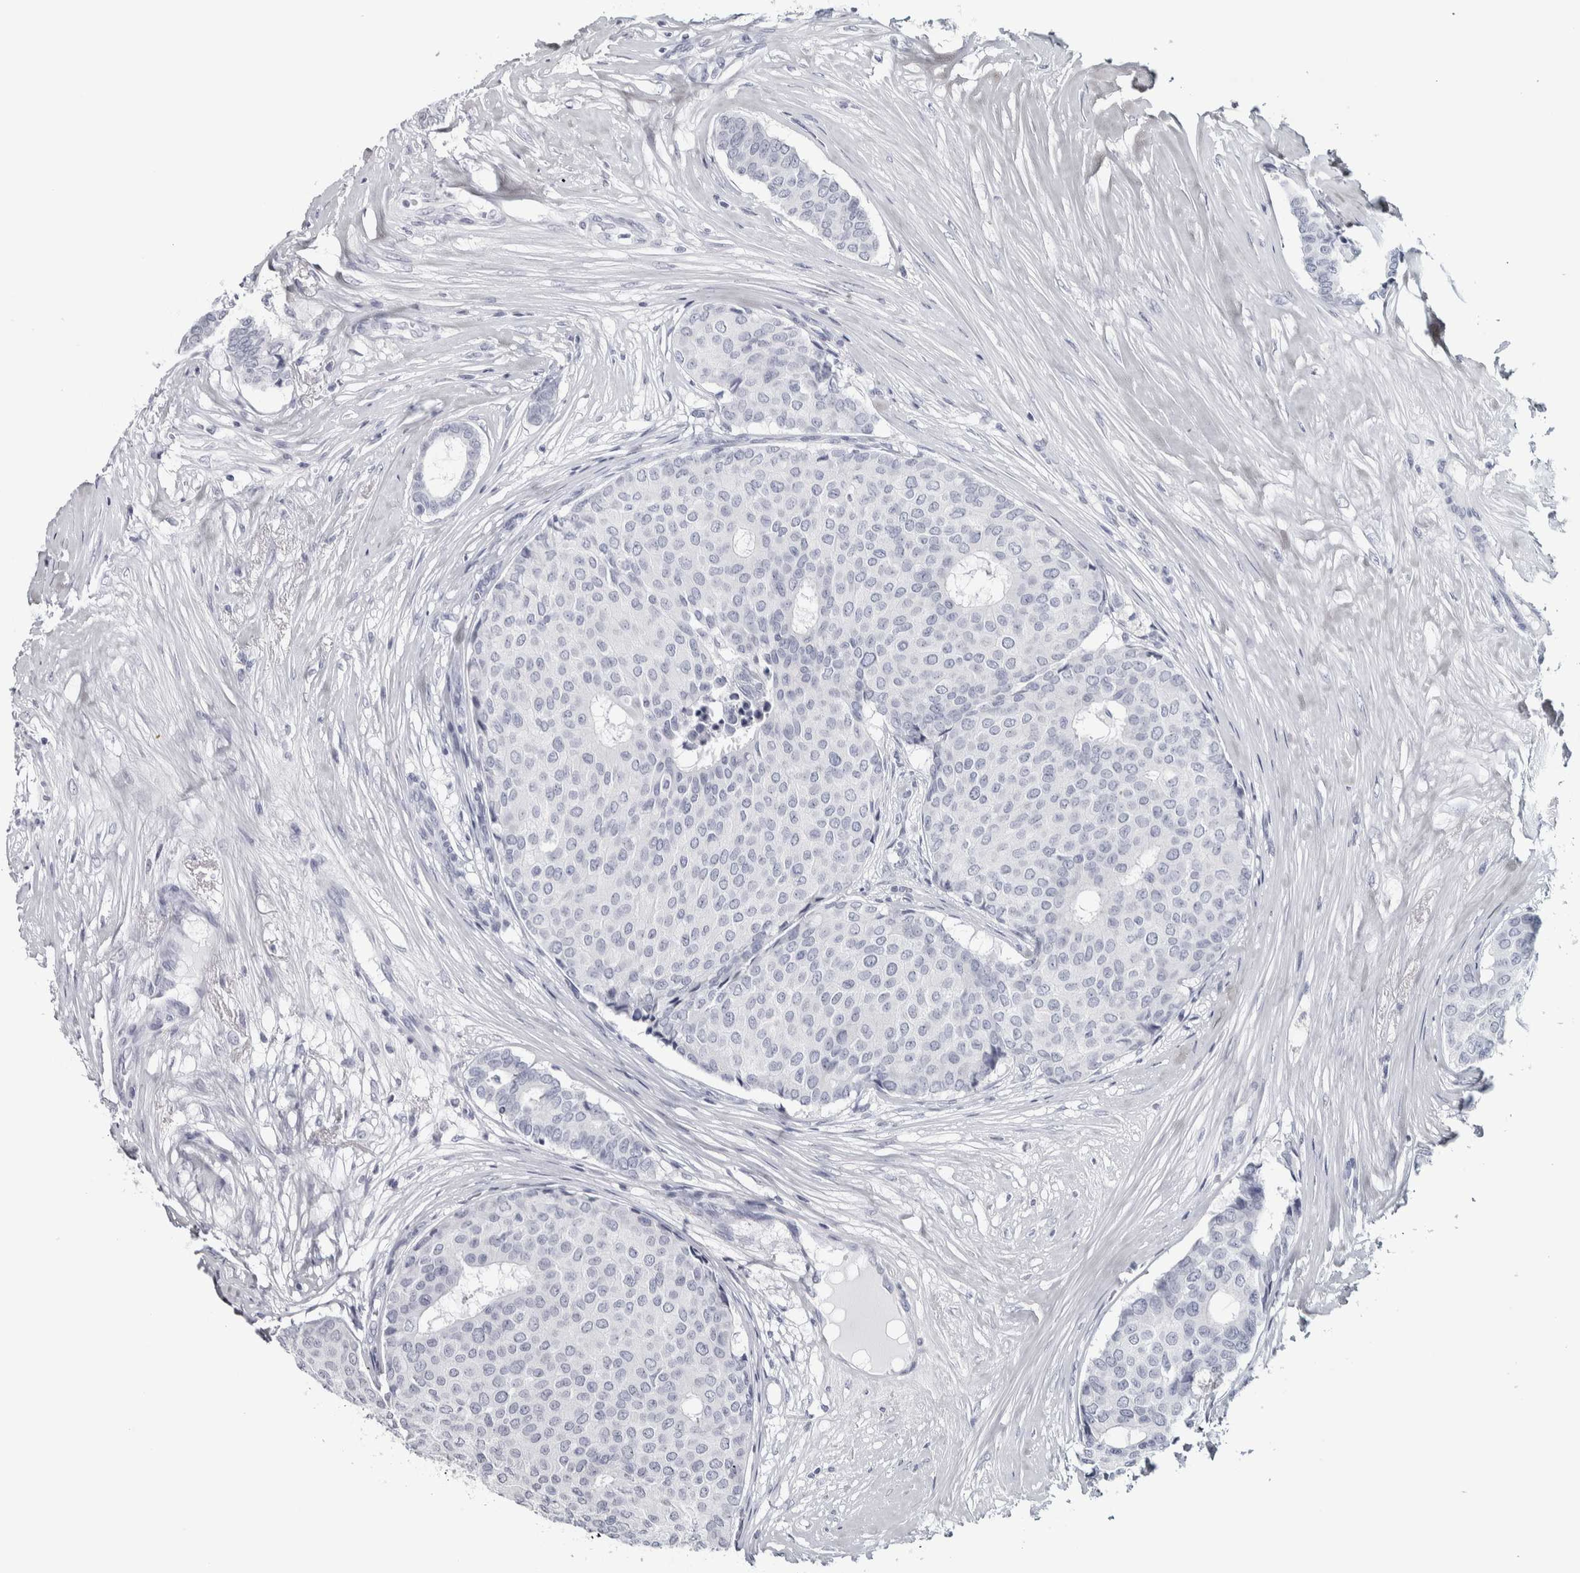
{"staining": {"intensity": "negative", "quantity": "none", "location": "none"}, "tissue": "breast cancer", "cell_type": "Tumor cells", "image_type": "cancer", "snomed": [{"axis": "morphology", "description": "Duct carcinoma"}, {"axis": "topography", "description": "Breast"}], "caption": "Immunohistochemistry of human breast cancer (intraductal carcinoma) exhibits no expression in tumor cells.", "gene": "NECAB1", "patient": {"sex": "female", "age": 75}}